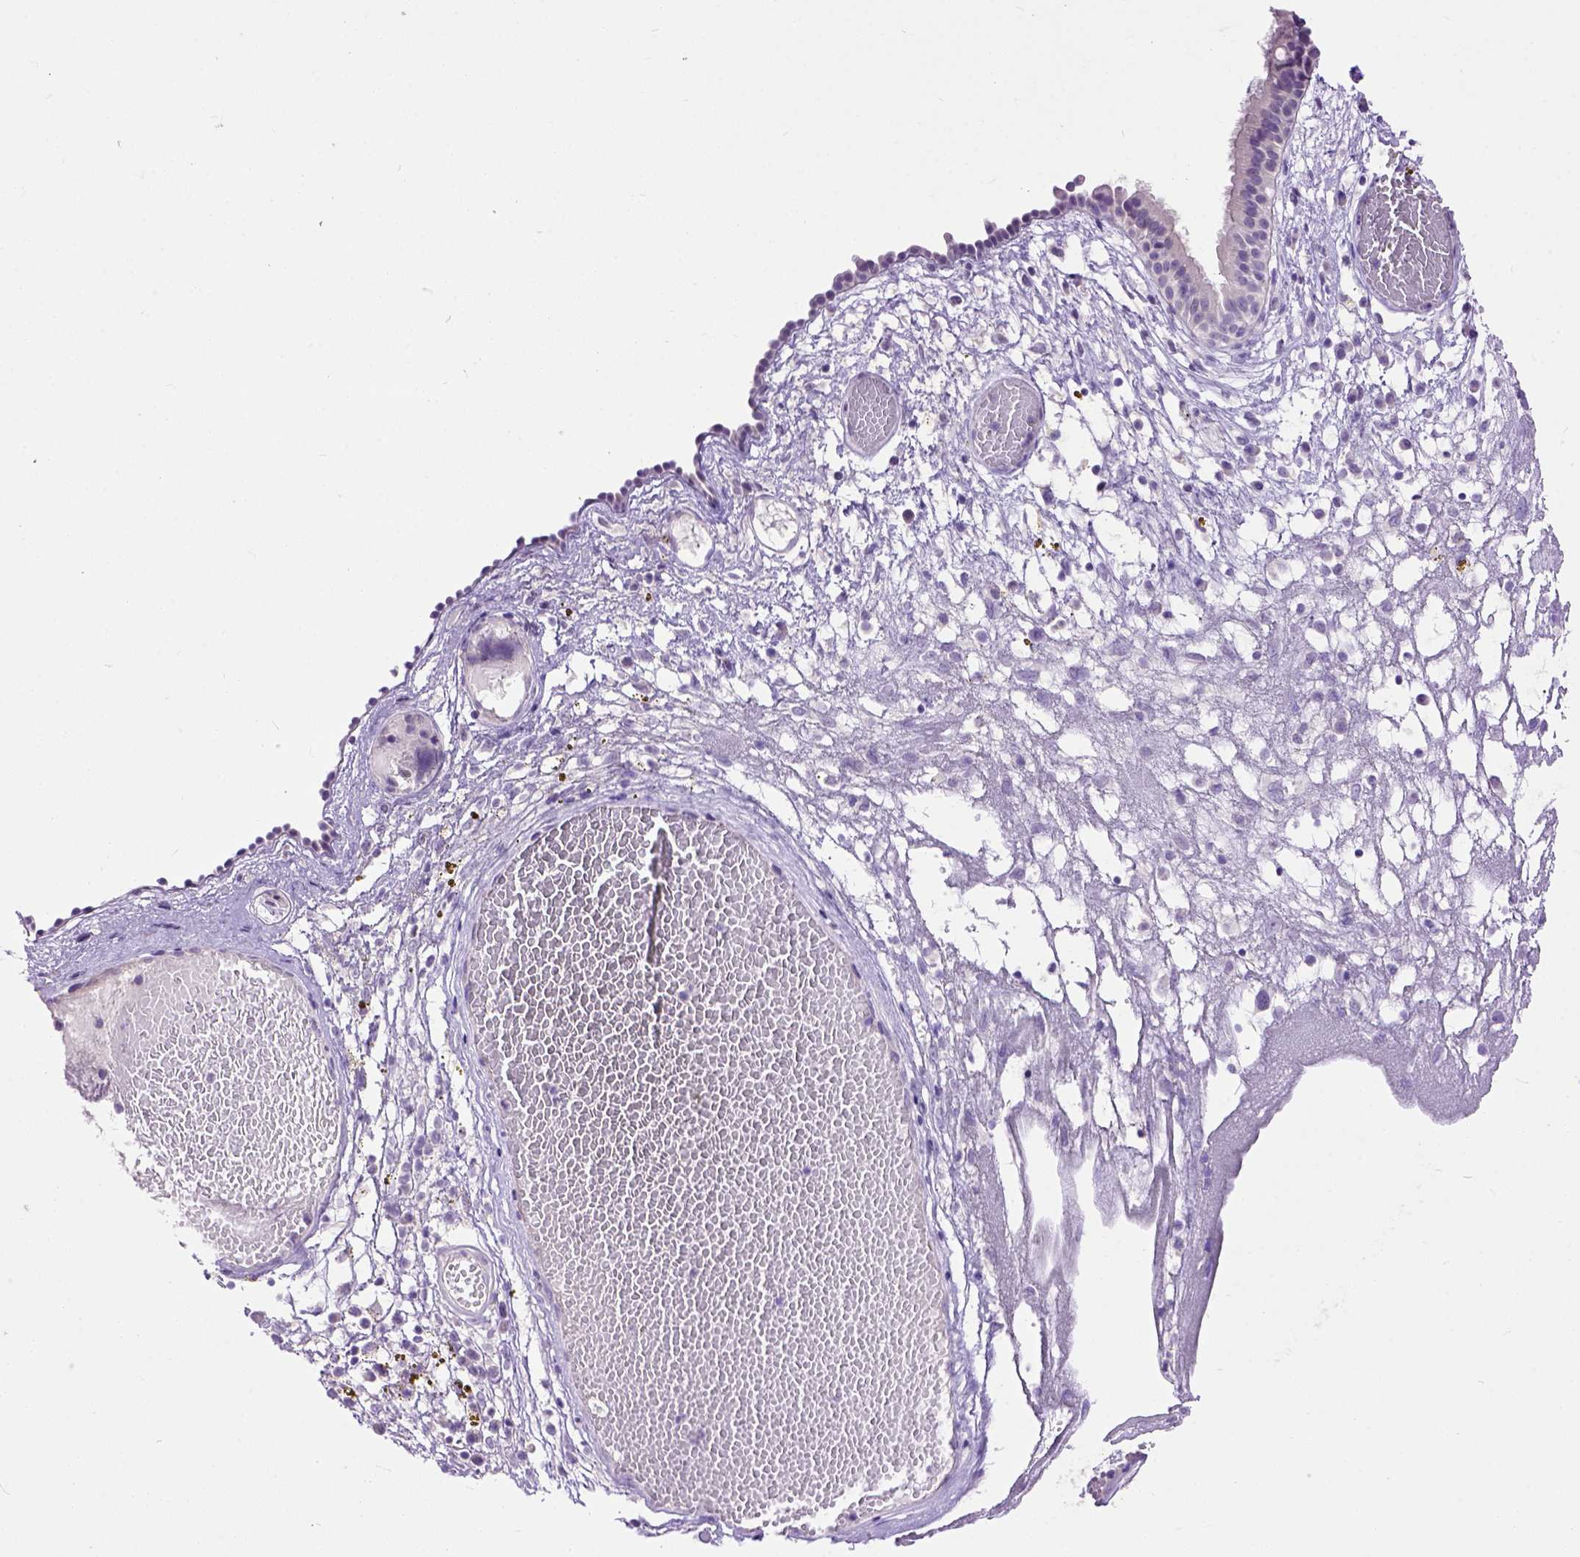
{"staining": {"intensity": "negative", "quantity": "none", "location": "none"}, "tissue": "nasopharynx", "cell_type": "Respiratory epithelial cells", "image_type": "normal", "snomed": [{"axis": "morphology", "description": "Normal tissue, NOS"}, {"axis": "topography", "description": "Nasopharynx"}], "caption": "IHC photomicrograph of benign human nasopharynx stained for a protein (brown), which reveals no expression in respiratory epithelial cells. (DAB immunohistochemistry (IHC) visualized using brightfield microscopy, high magnification).", "gene": "MAPT", "patient": {"sex": "male", "age": 24}}